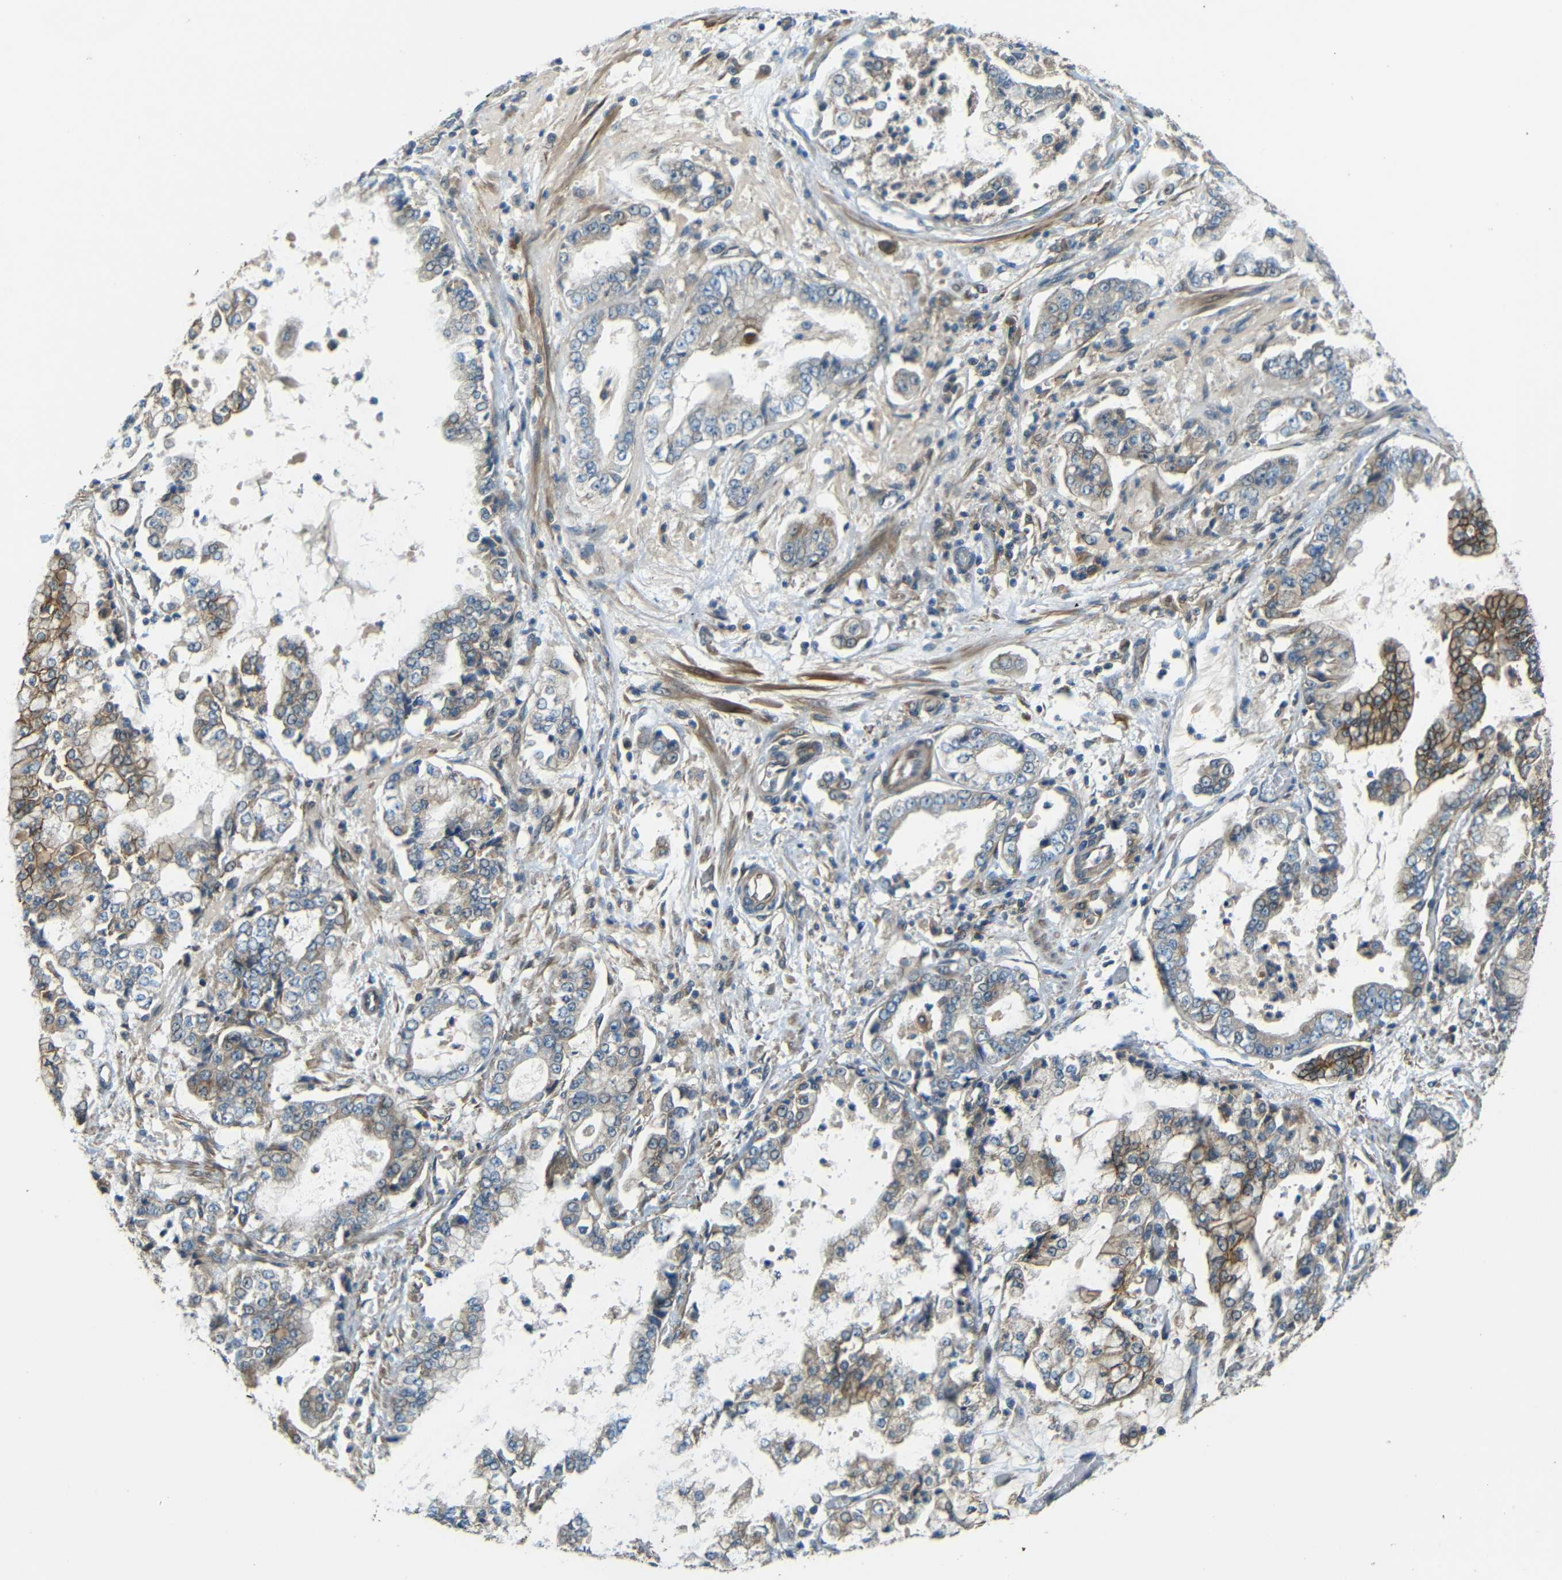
{"staining": {"intensity": "moderate", "quantity": "<25%", "location": "cytoplasmic/membranous"}, "tissue": "stomach cancer", "cell_type": "Tumor cells", "image_type": "cancer", "snomed": [{"axis": "morphology", "description": "Adenocarcinoma, NOS"}, {"axis": "topography", "description": "Stomach"}], "caption": "Stomach adenocarcinoma tissue exhibits moderate cytoplasmic/membranous expression in approximately <25% of tumor cells, visualized by immunohistochemistry.", "gene": "FNDC3A", "patient": {"sex": "male", "age": 76}}